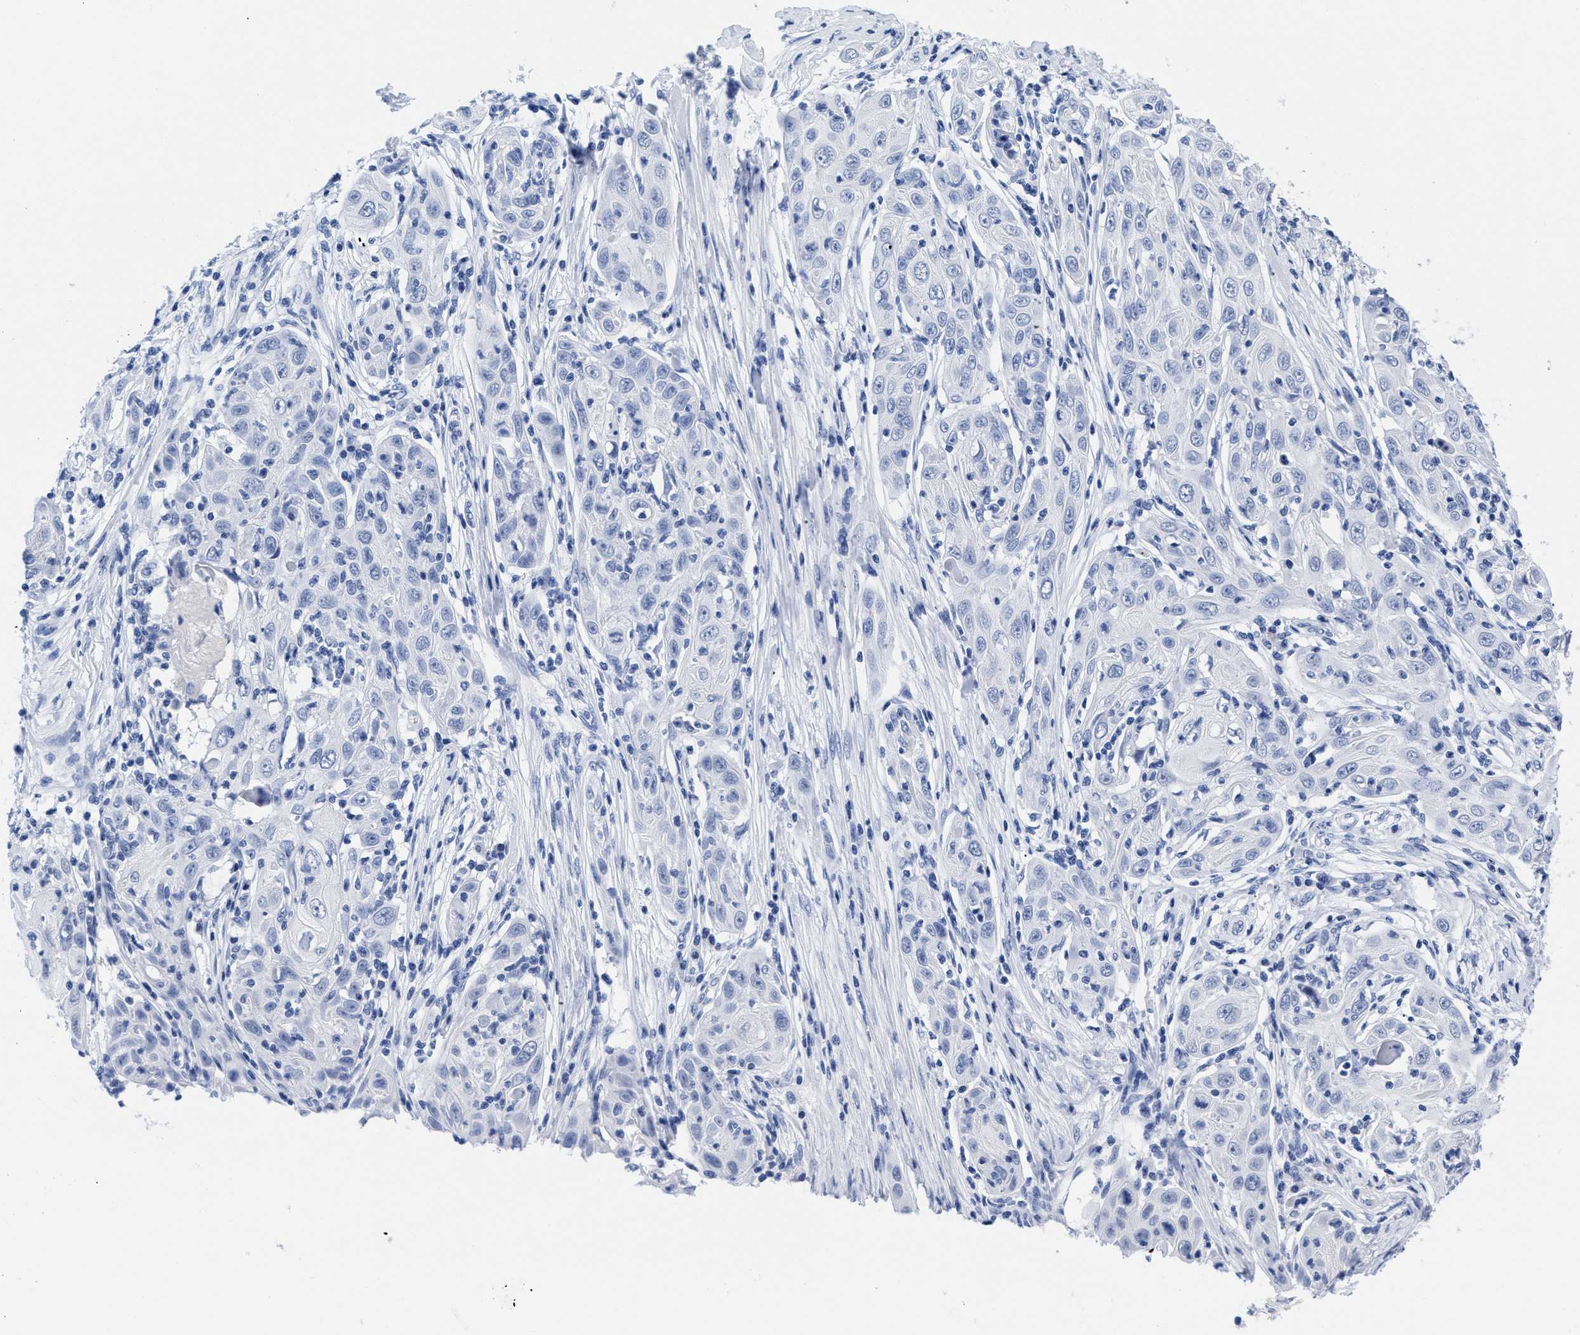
{"staining": {"intensity": "negative", "quantity": "none", "location": "none"}, "tissue": "skin cancer", "cell_type": "Tumor cells", "image_type": "cancer", "snomed": [{"axis": "morphology", "description": "Squamous cell carcinoma, NOS"}, {"axis": "topography", "description": "Skin"}], "caption": "Immunohistochemistry micrograph of neoplastic tissue: skin squamous cell carcinoma stained with DAB (3,3'-diaminobenzidine) displays no significant protein expression in tumor cells.", "gene": "TREML1", "patient": {"sex": "female", "age": 88}}